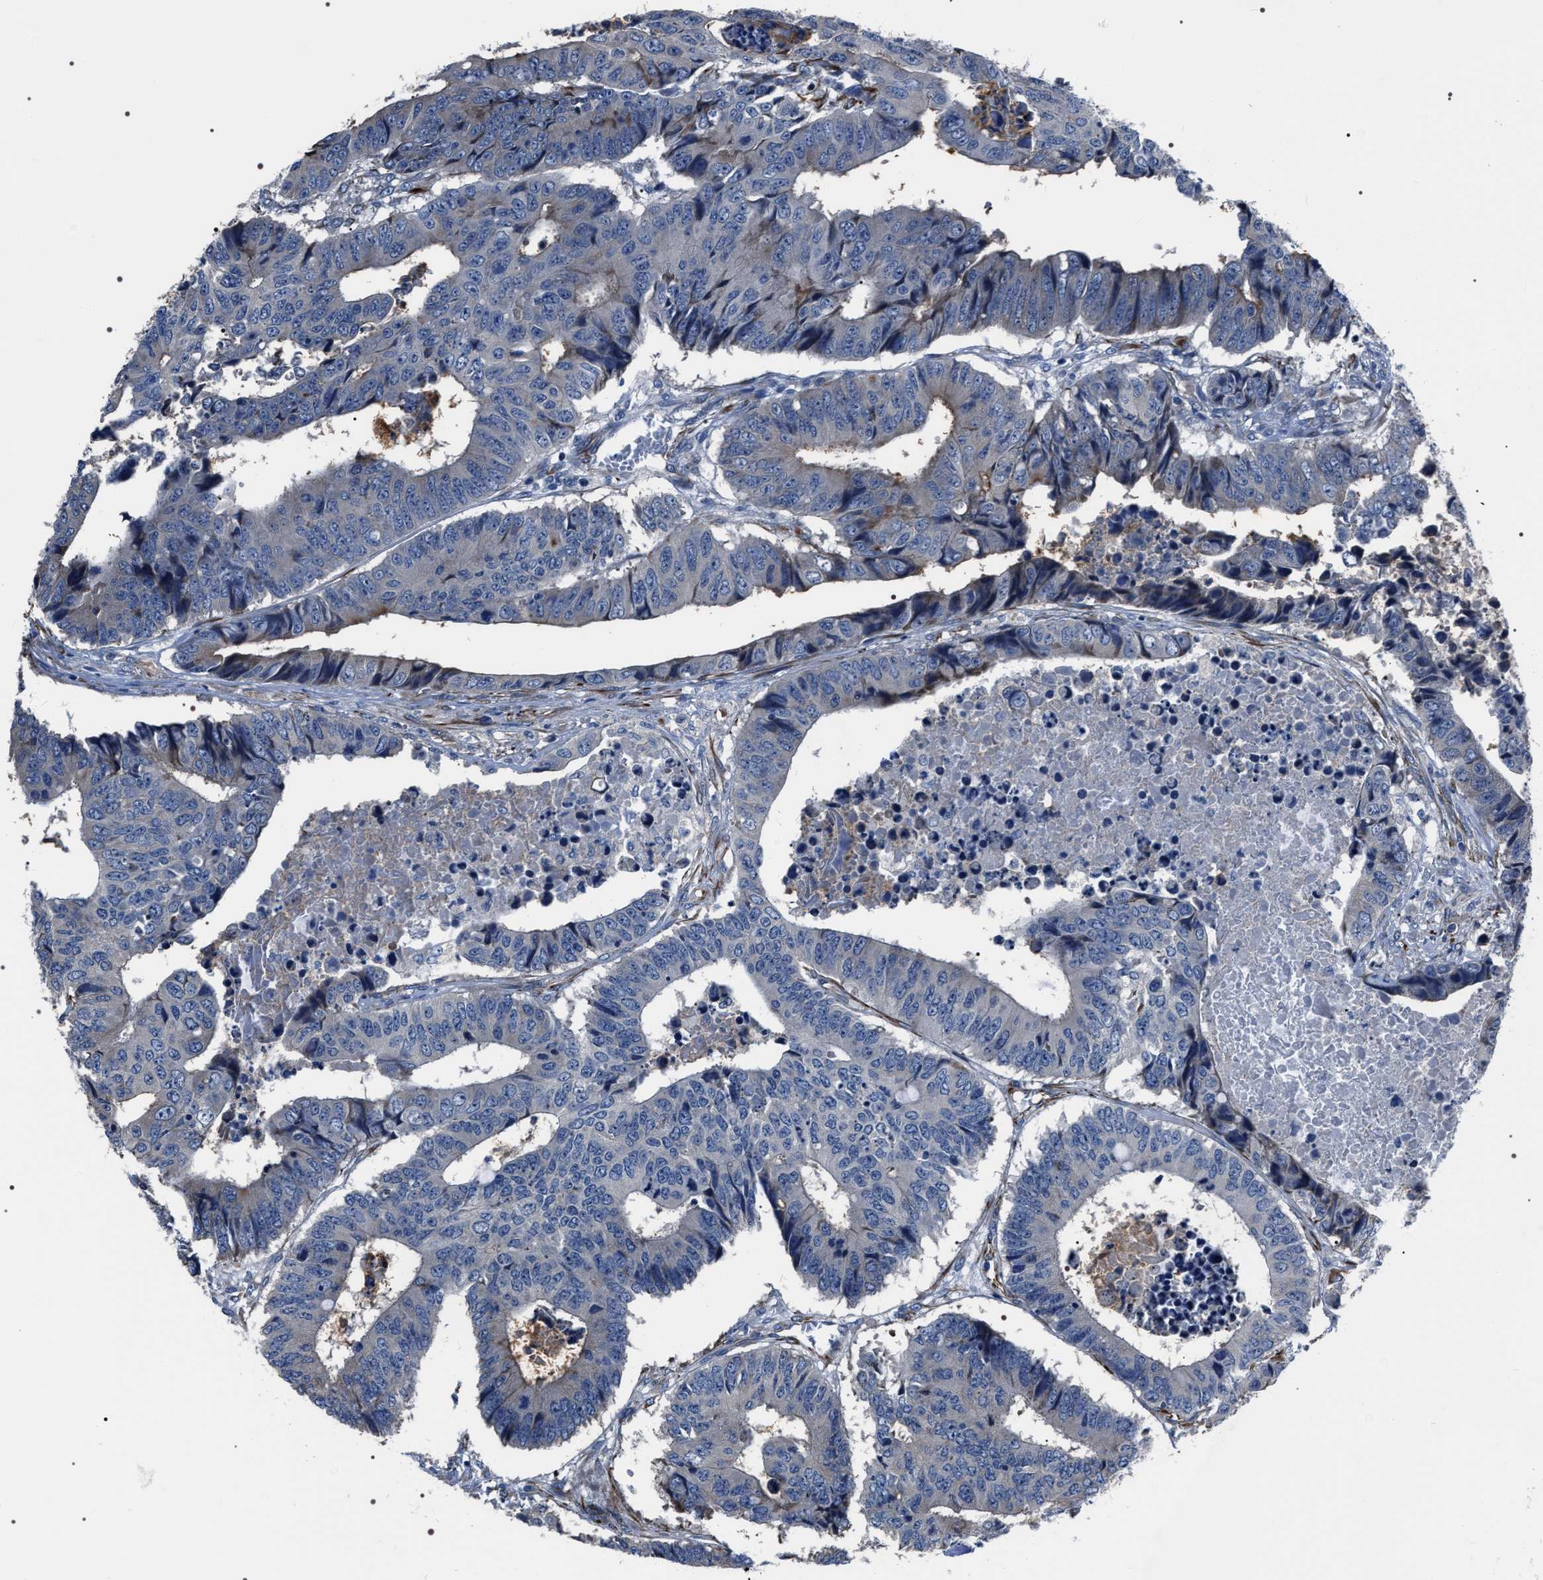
{"staining": {"intensity": "negative", "quantity": "none", "location": "none"}, "tissue": "colorectal cancer", "cell_type": "Tumor cells", "image_type": "cancer", "snomed": [{"axis": "morphology", "description": "Adenocarcinoma, NOS"}, {"axis": "topography", "description": "Rectum"}], "caption": "Colorectal adenocarcinoma was stained to show a protein in brown. There is no significant expression in tumor cells.", "gene": "PKD1L1", "patient": {"sex": "male", "age": 84}}